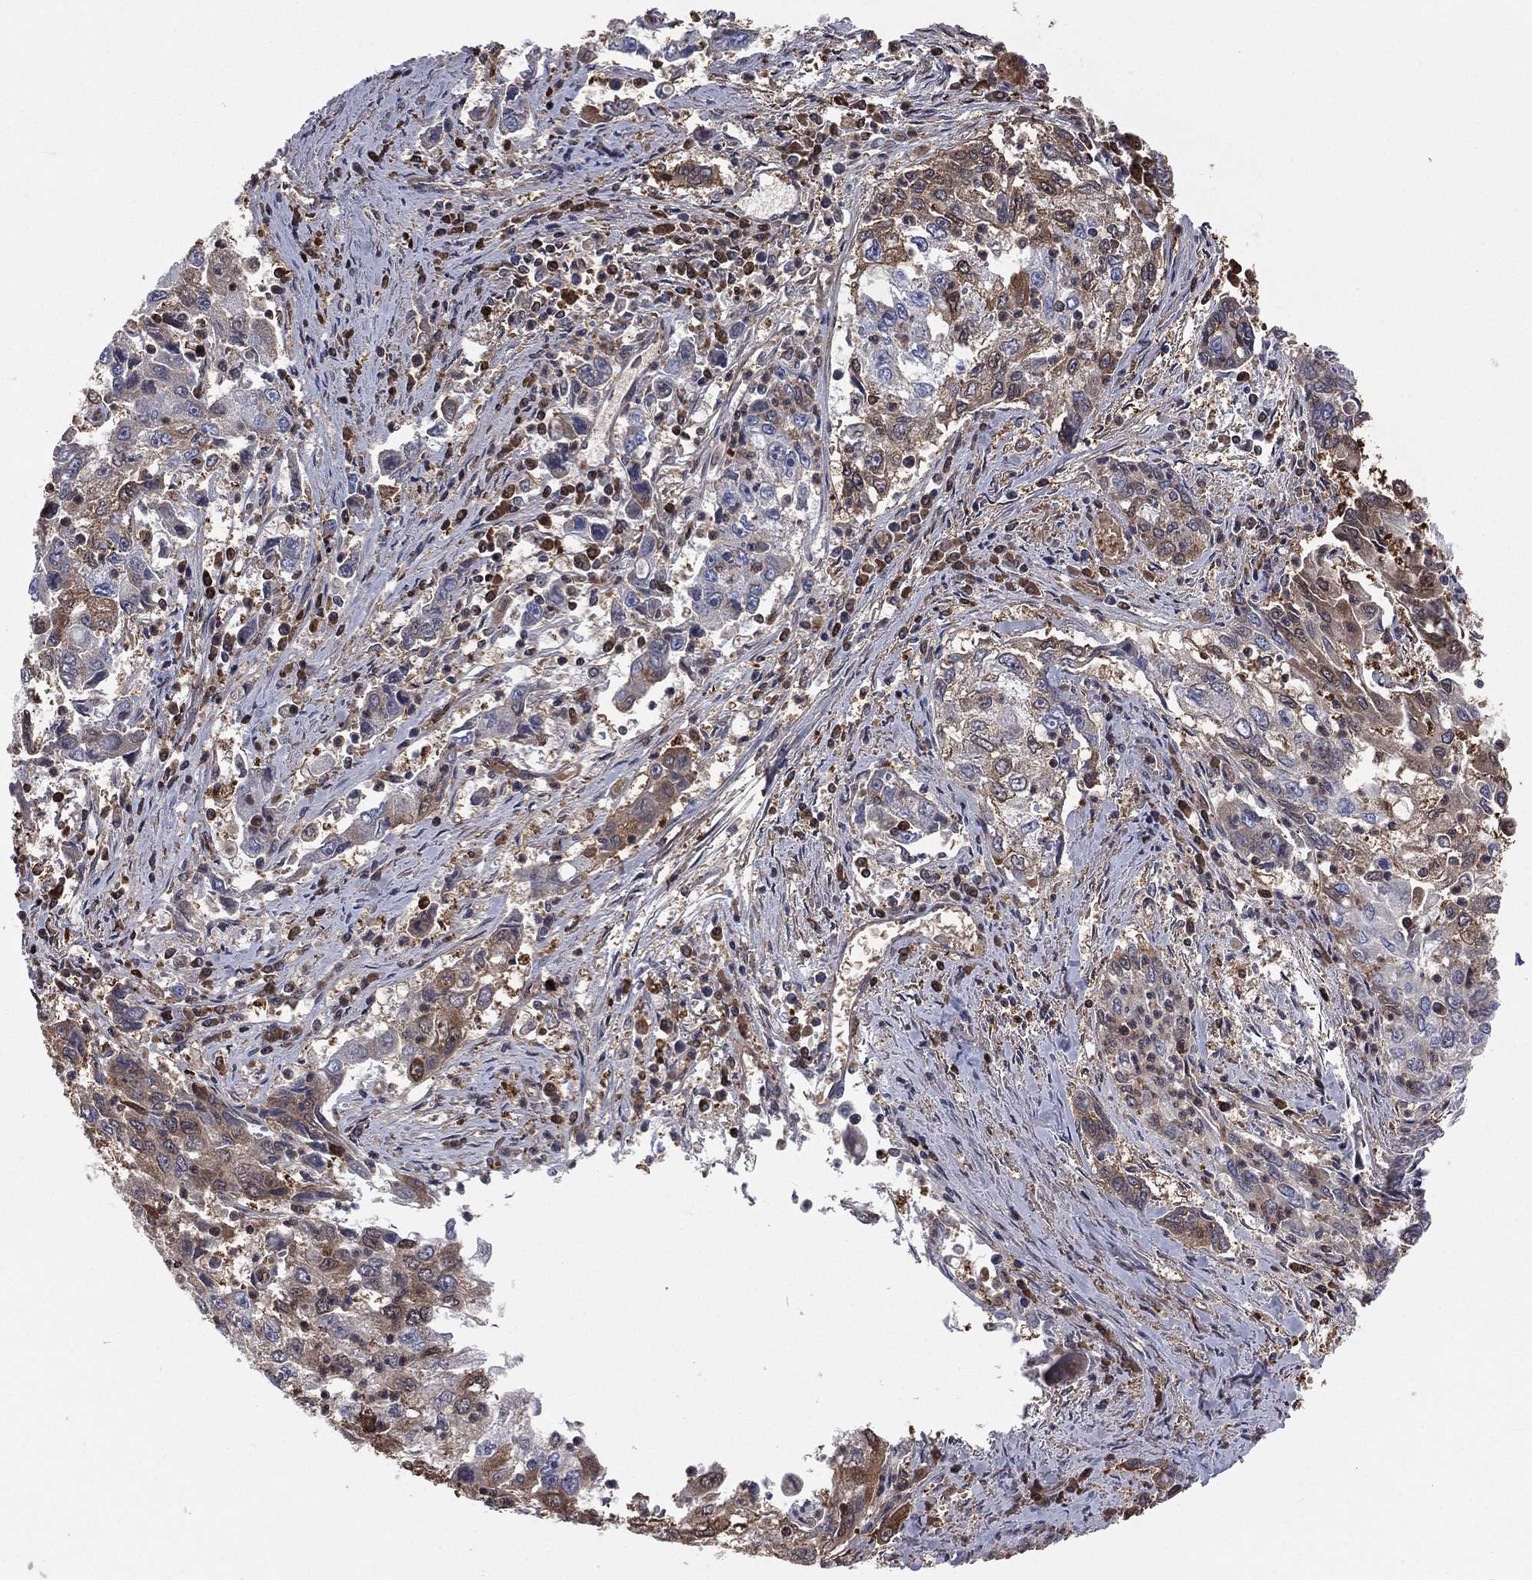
{"staining": {"intensity": "weak", "quantity": "25%-75%", "location": "cytoplasmic/membranous"}, "tissue": "cervical cancer", "cell_type": "Tumor cells", "image_type": "cancer", "snomed": [{"axis": "morphology", "description": "Squamous cell carcinoma, NOS"}, {"axis": "topography", "description": "Cervix"}], "caption": "Approximately 25%-75% of tumor cells in squamous cell carcinoma (cervical) show weak cytoplasmic/membranous protein expression as visualized by brown immunohistochemical staining.", "gene": "TBC1D2", "patient": {"sex": "female", "age": 36}}